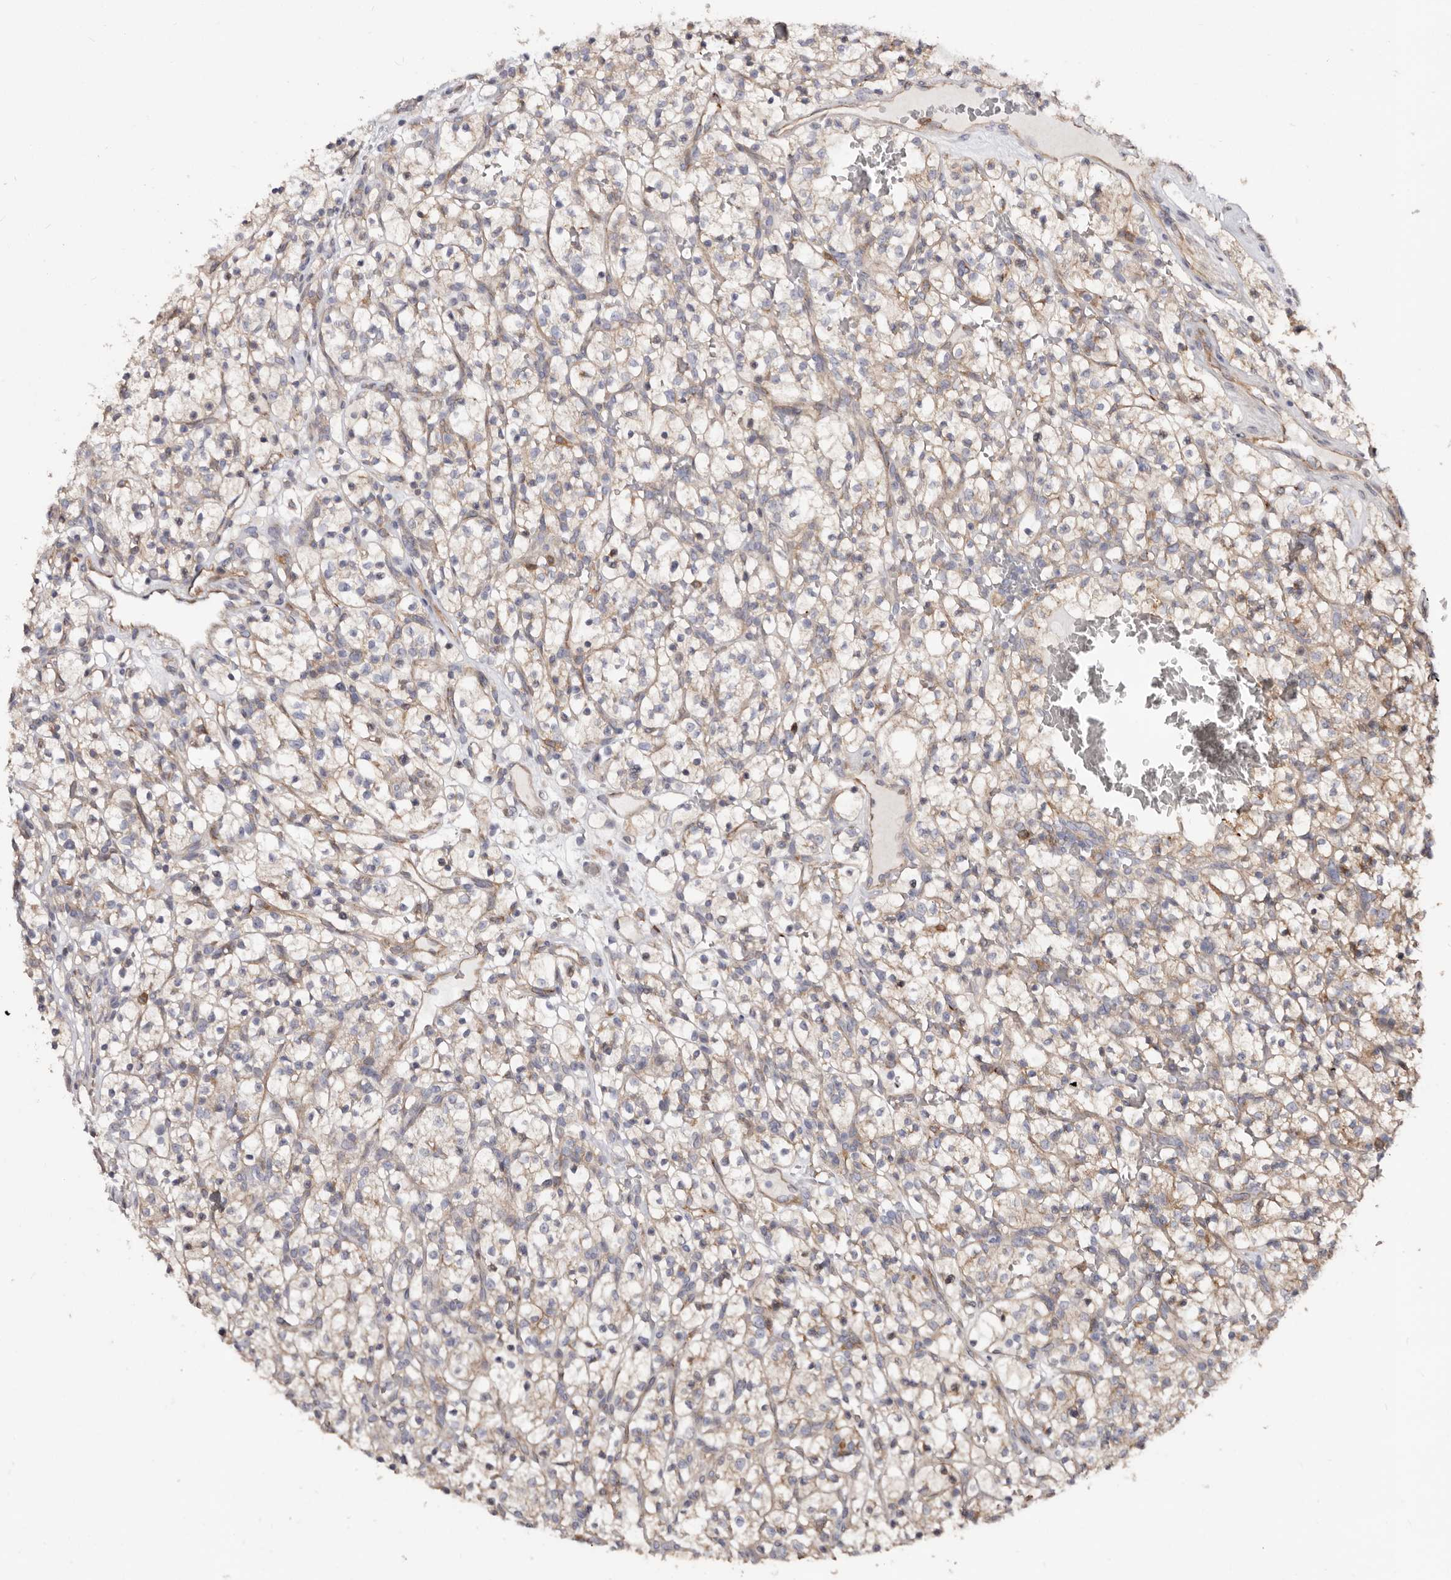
{"staining": {"intensity": "weak", "quantity": ">75%", "location": "cytoplasmic/membranous"}, "tissue": "renal cancer", "cell_type": "Tumor cells", "image_type": "cancer", "snomed": [{"axis": "morphology", "description": "Adenocarcinoma, NOS"}, {"axis": "topography", "description": "Kidney"}], "caption": "Tumor cells show low levels of weak cytoplasmic/membranous expression in approximately >75% of cells in renal cancer (adenocarcinoma). The staining is performed using DAB brown chromogen to label protein expression. The nuclei are counter-stained blue using hematoxylin.", "gene": "LRRC25", "patient": {"sex": "female", "age": 57}}